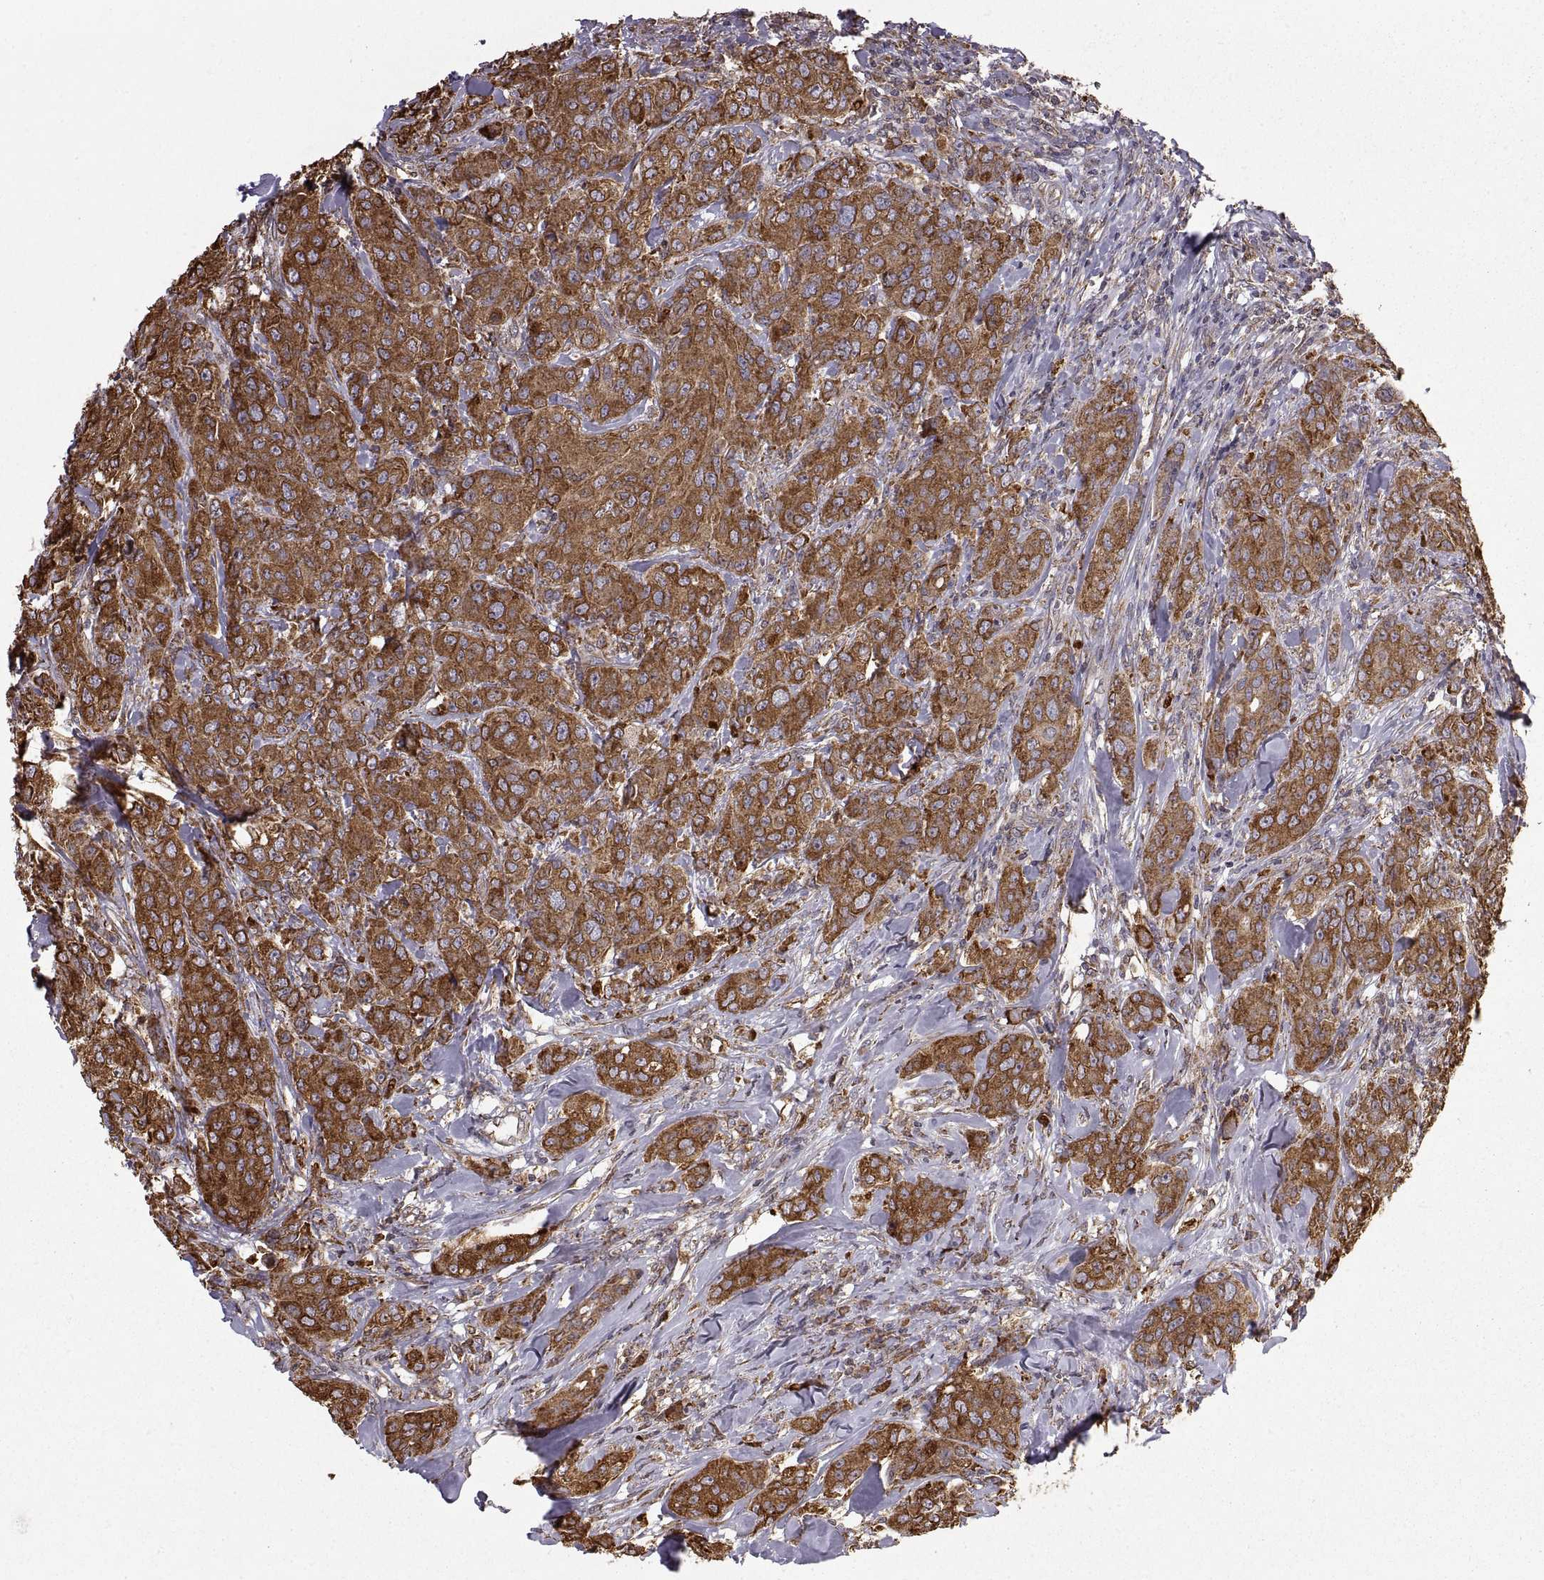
{"staining": {"intensity": "strong", "quantity": "25%-75%", "location": "cytoplasmic/membranous"}, "tissue": "breast cancer", "cell_type": "Tumor cells", "image_type": "cancer", "snomed": [{"axis": "morphology", "description": "Duct carcinoma"}, {"axis": "topography", "description": "Breast"}], "caption": "Breast cancer was stained to show a protein in brown. There is high levels of strong cytoplasmic/membranous staining in approximately 25%-75% of tumor cells.", "gene": "PDIA3", "patient": {"sex": "female", "age": 43}}